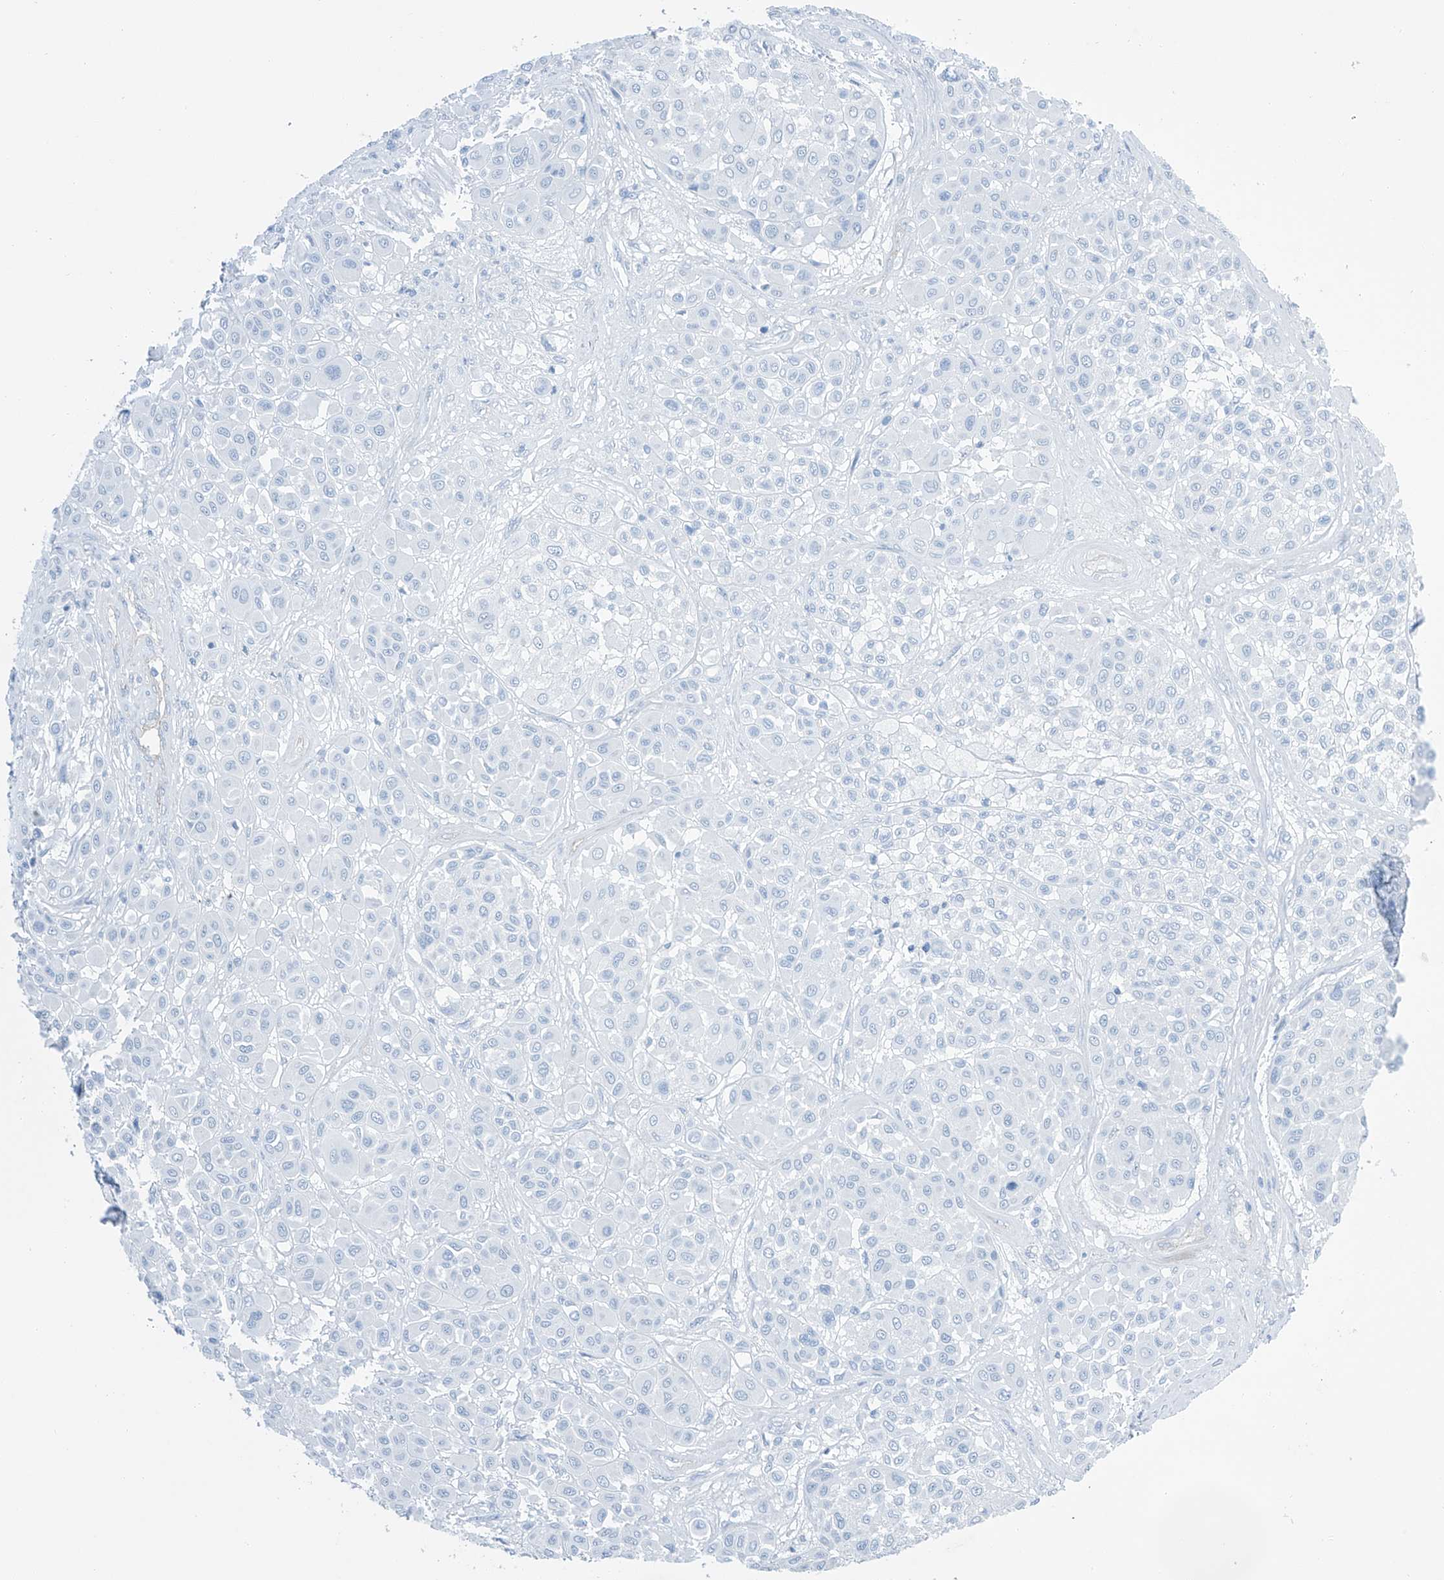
{"staining": {"intensity": "negative", "quantity": "none", "location": "none"}, "tissue": "melanoma", "cell_type": "Tumor cells", "image_type": "cancer", "snomed": [{"axis": "morphology", "description": "Malignant melanoma, Metastatic site"}, {"axis": "topography", "description": "Soft tissue"}], "caption": "The immunohistochemistry histopathology image has no significant expression in tumor cells of melanoma tissue.", "gene": "MAGI1", "patient": {"sex": "male", "age": 41}}